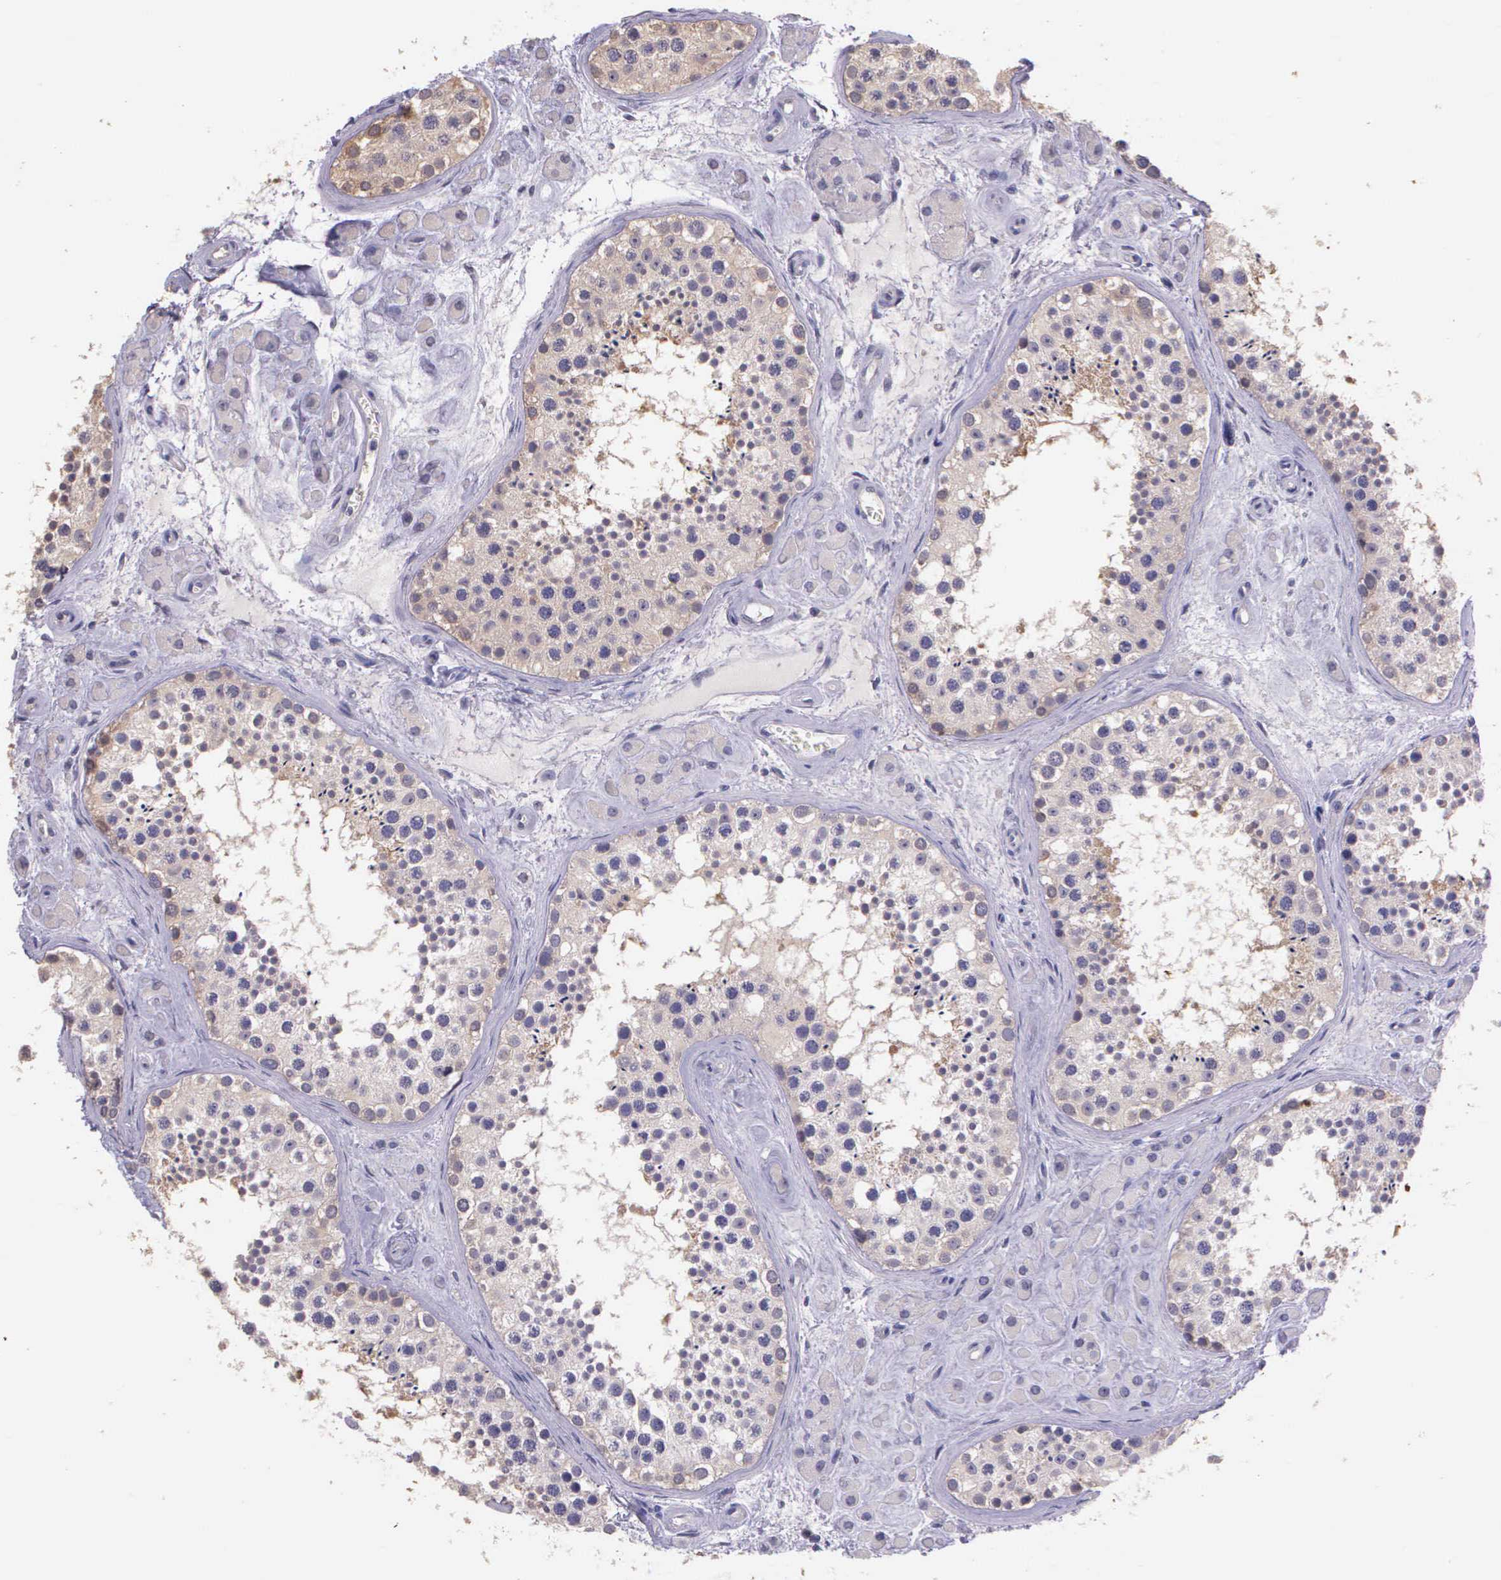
{"staining": {"intensity": "weak", "quantity": ">75%", "location": "cytoplasmic/membranous"}, "tissue": "testis", "cell_type": "Cells in seminiferous ducts", "image_type": "normal", "snomed": [{"axis": "morphology", "description": "Normal tissue, NOS"}, {"axis": "topography", "description": "Testis"}], "caption": "Immunohistochemical staining of unremarkable testis reveals low levels of weak cytoplasmic/membranous staining in approximately >75% of cells in seminiferous ducts.", "gene": "IGBP1P2", "patient": {"sex": "male", "age": 38}}